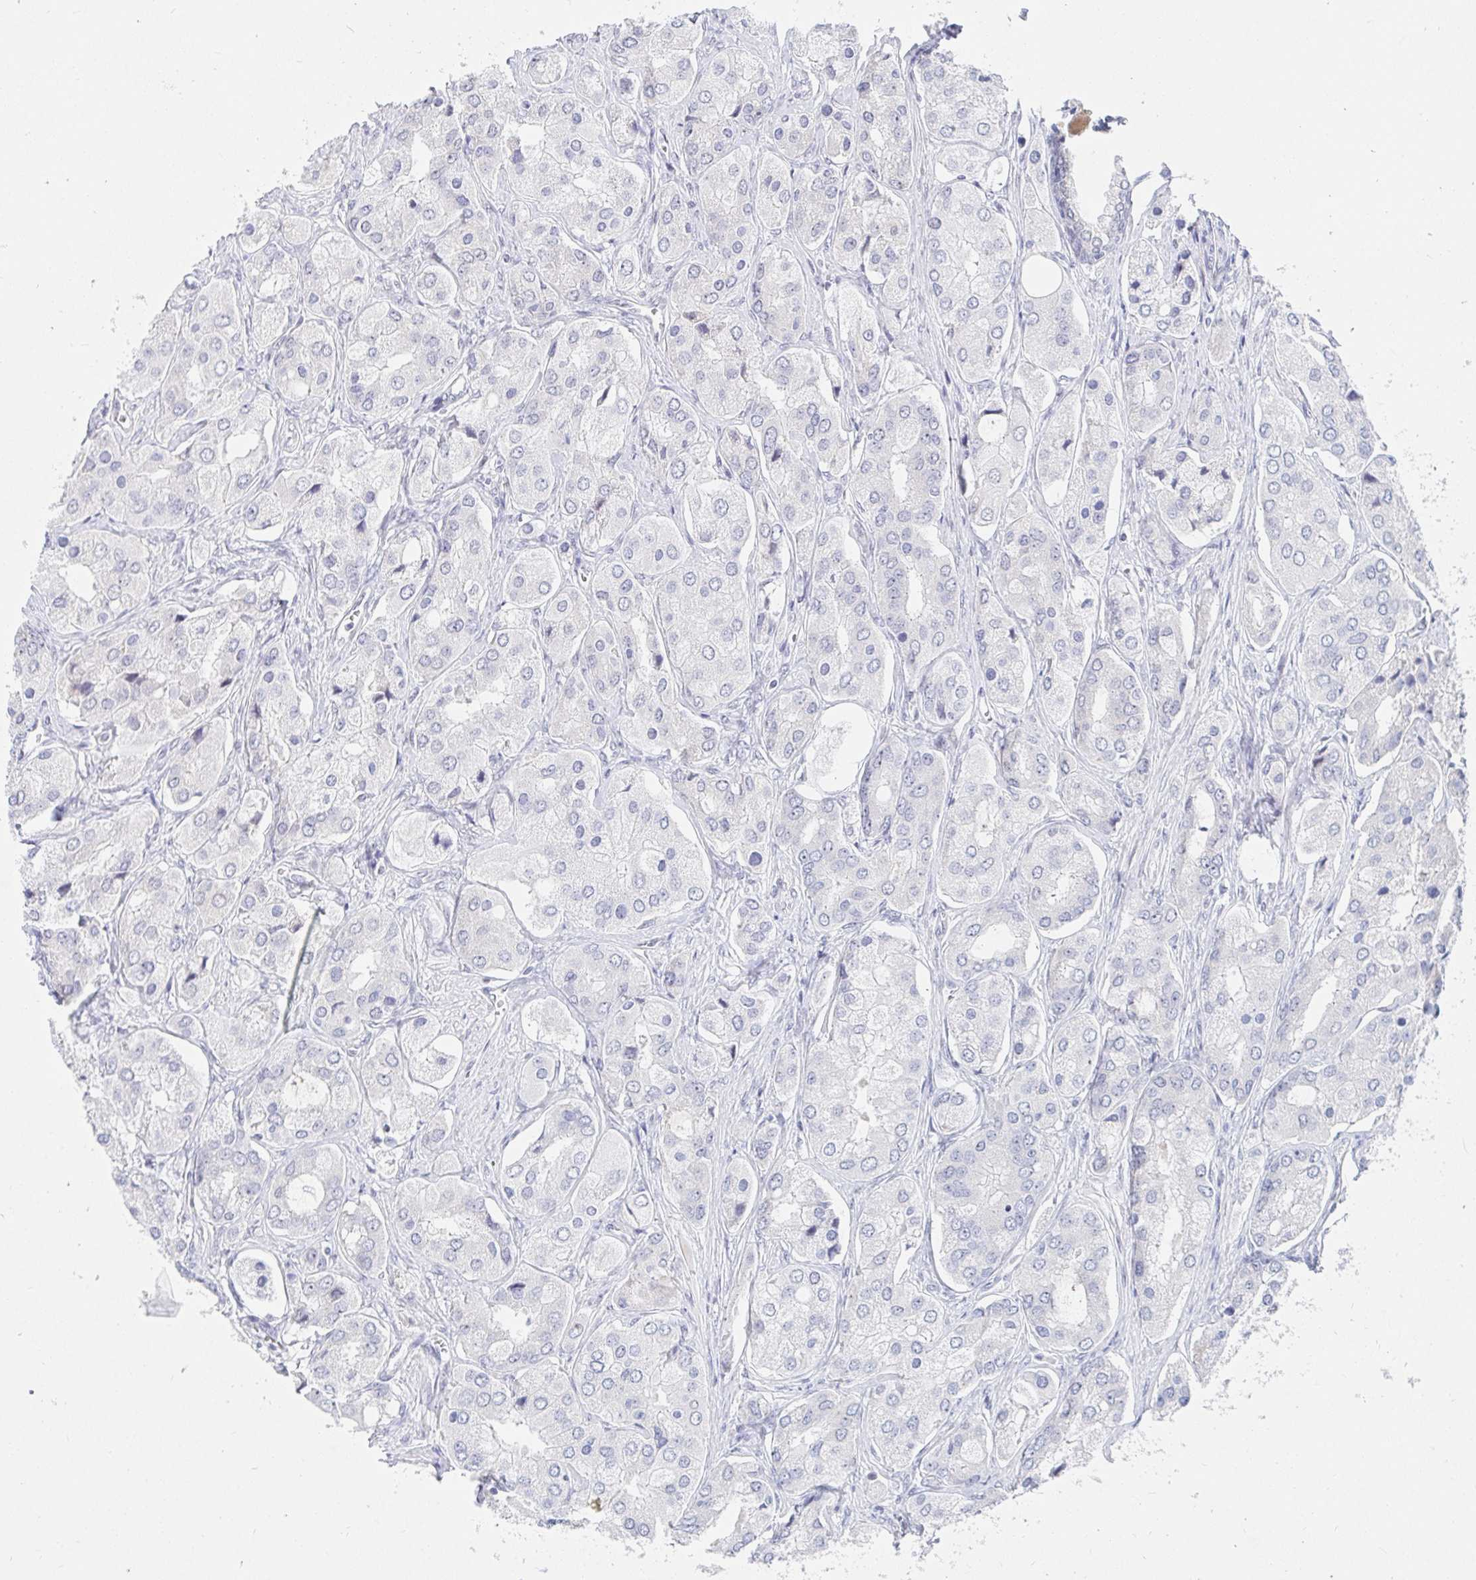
{"staining": {"intensity": "negative", "quantity": "none", "location": "none"}, "tissue": "prostate cancer", "cell_type": "Tumor cells", "image_type": "cancer", "snomed": [{"axis": "morphology", "description": "Adenocarcinoma, Low grade"}, {"axis": "topography", "description": "Prostate"}], "caption": "This is an IHC photomicrograph of prostate low-grade adenocarcinoma. There is no positivity in tumor cells.", "gene": "COL28A1", "patient": {"sex": "male", "age": 69}}